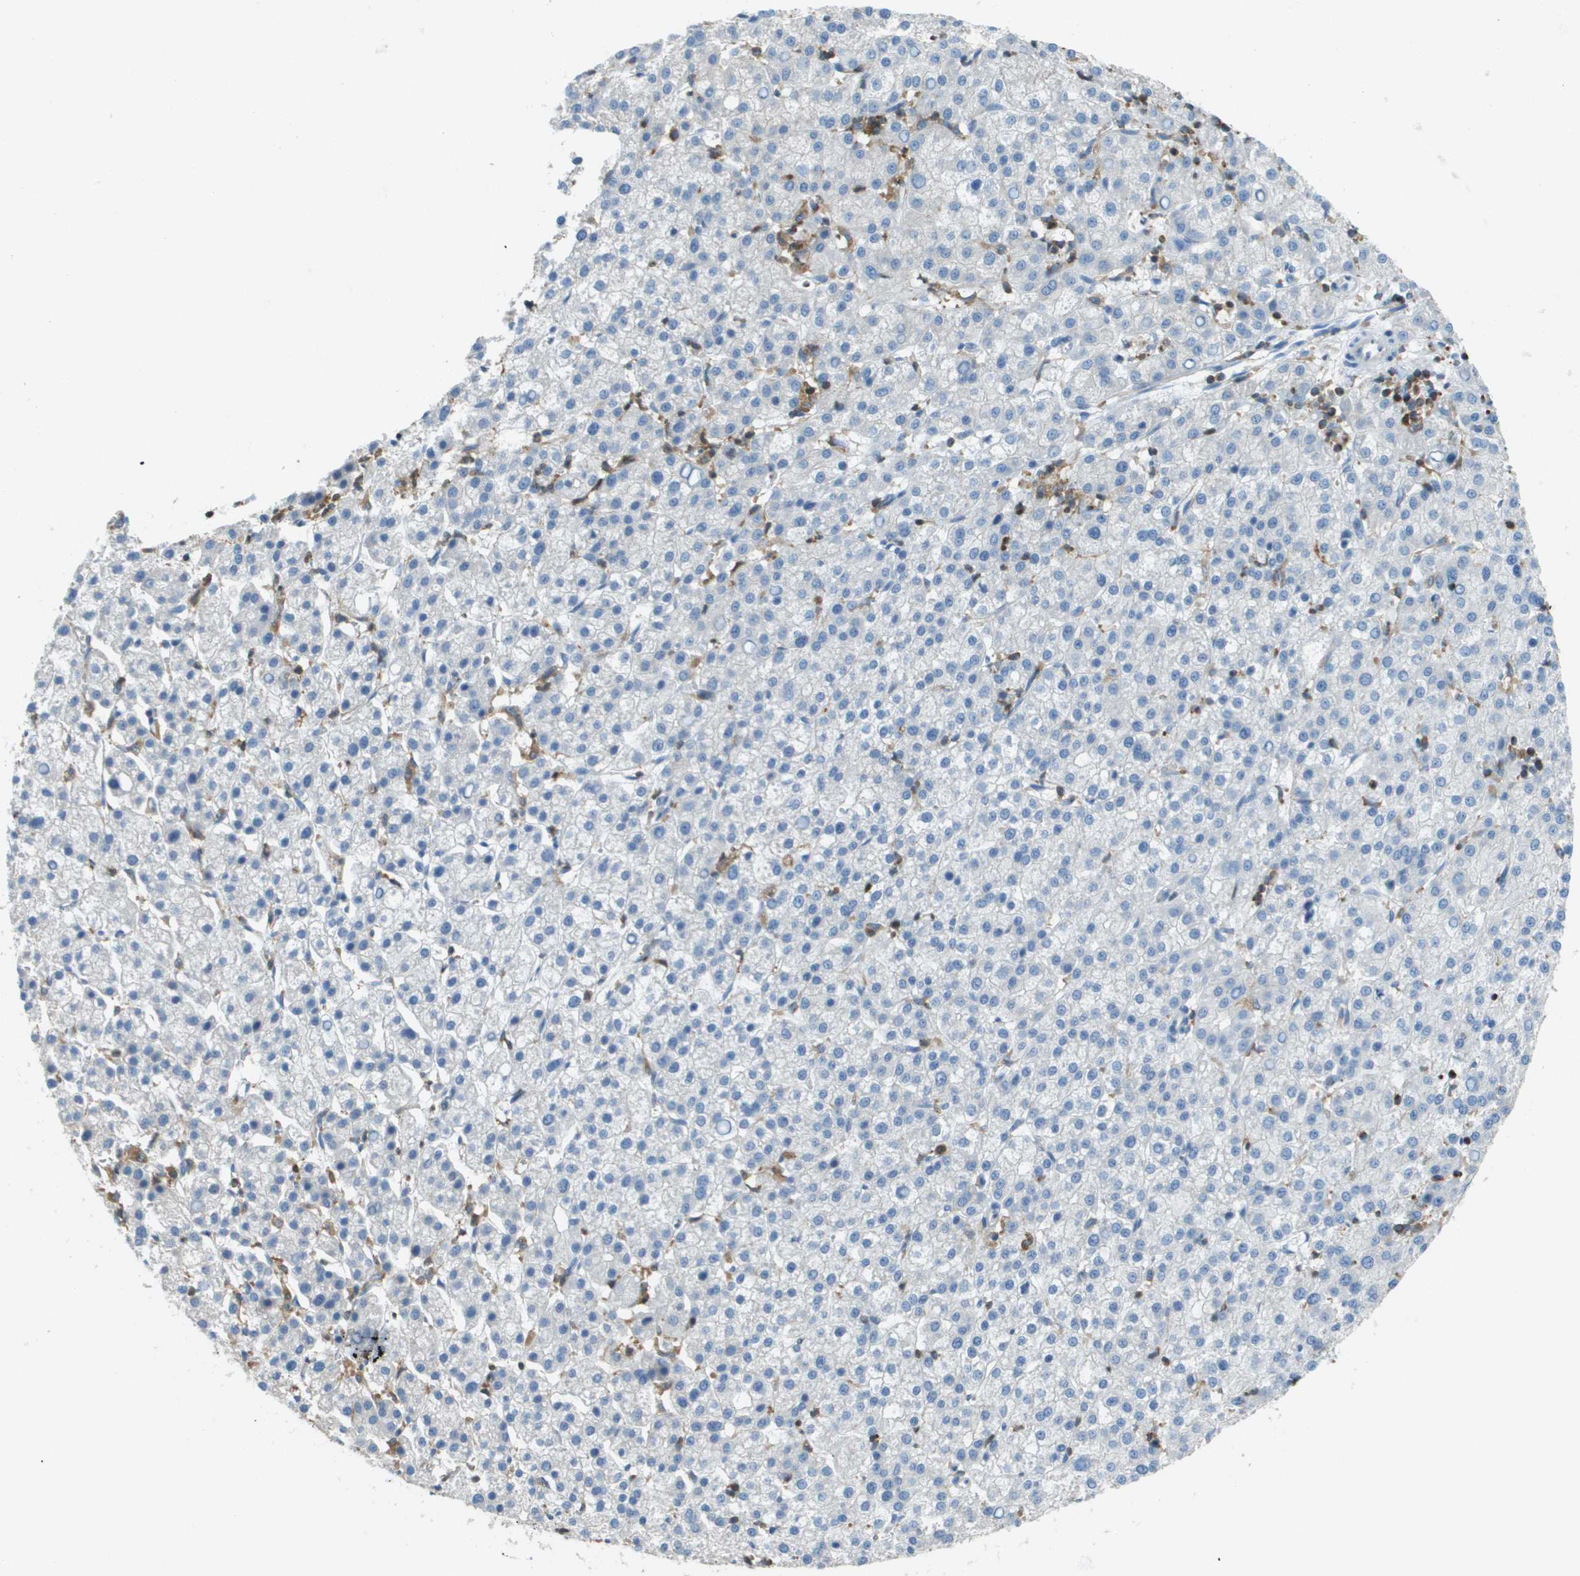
{"staining": {"intensity": "negative", "quantity": "none", "location": "none"}, "tissue": "liver cancer", "cell_type": "Tumor cells", "image_type": "cancer", "snomed": [{"axis": "morphology", "description": "Carcinoma, Hepatocellular, NOS"}, {"axis": "topography", "description": "Liver"}], "caption": "Tumor cells are negative for protein expression in human liver cancer. The staining is performed using DAB (3,3'-diaminobenzidine) brown chromogen with nuclei counter-stained in using hematoxylin.", "gene": "APBB1IP", "patient": {"sex": "female", "age": 58}}